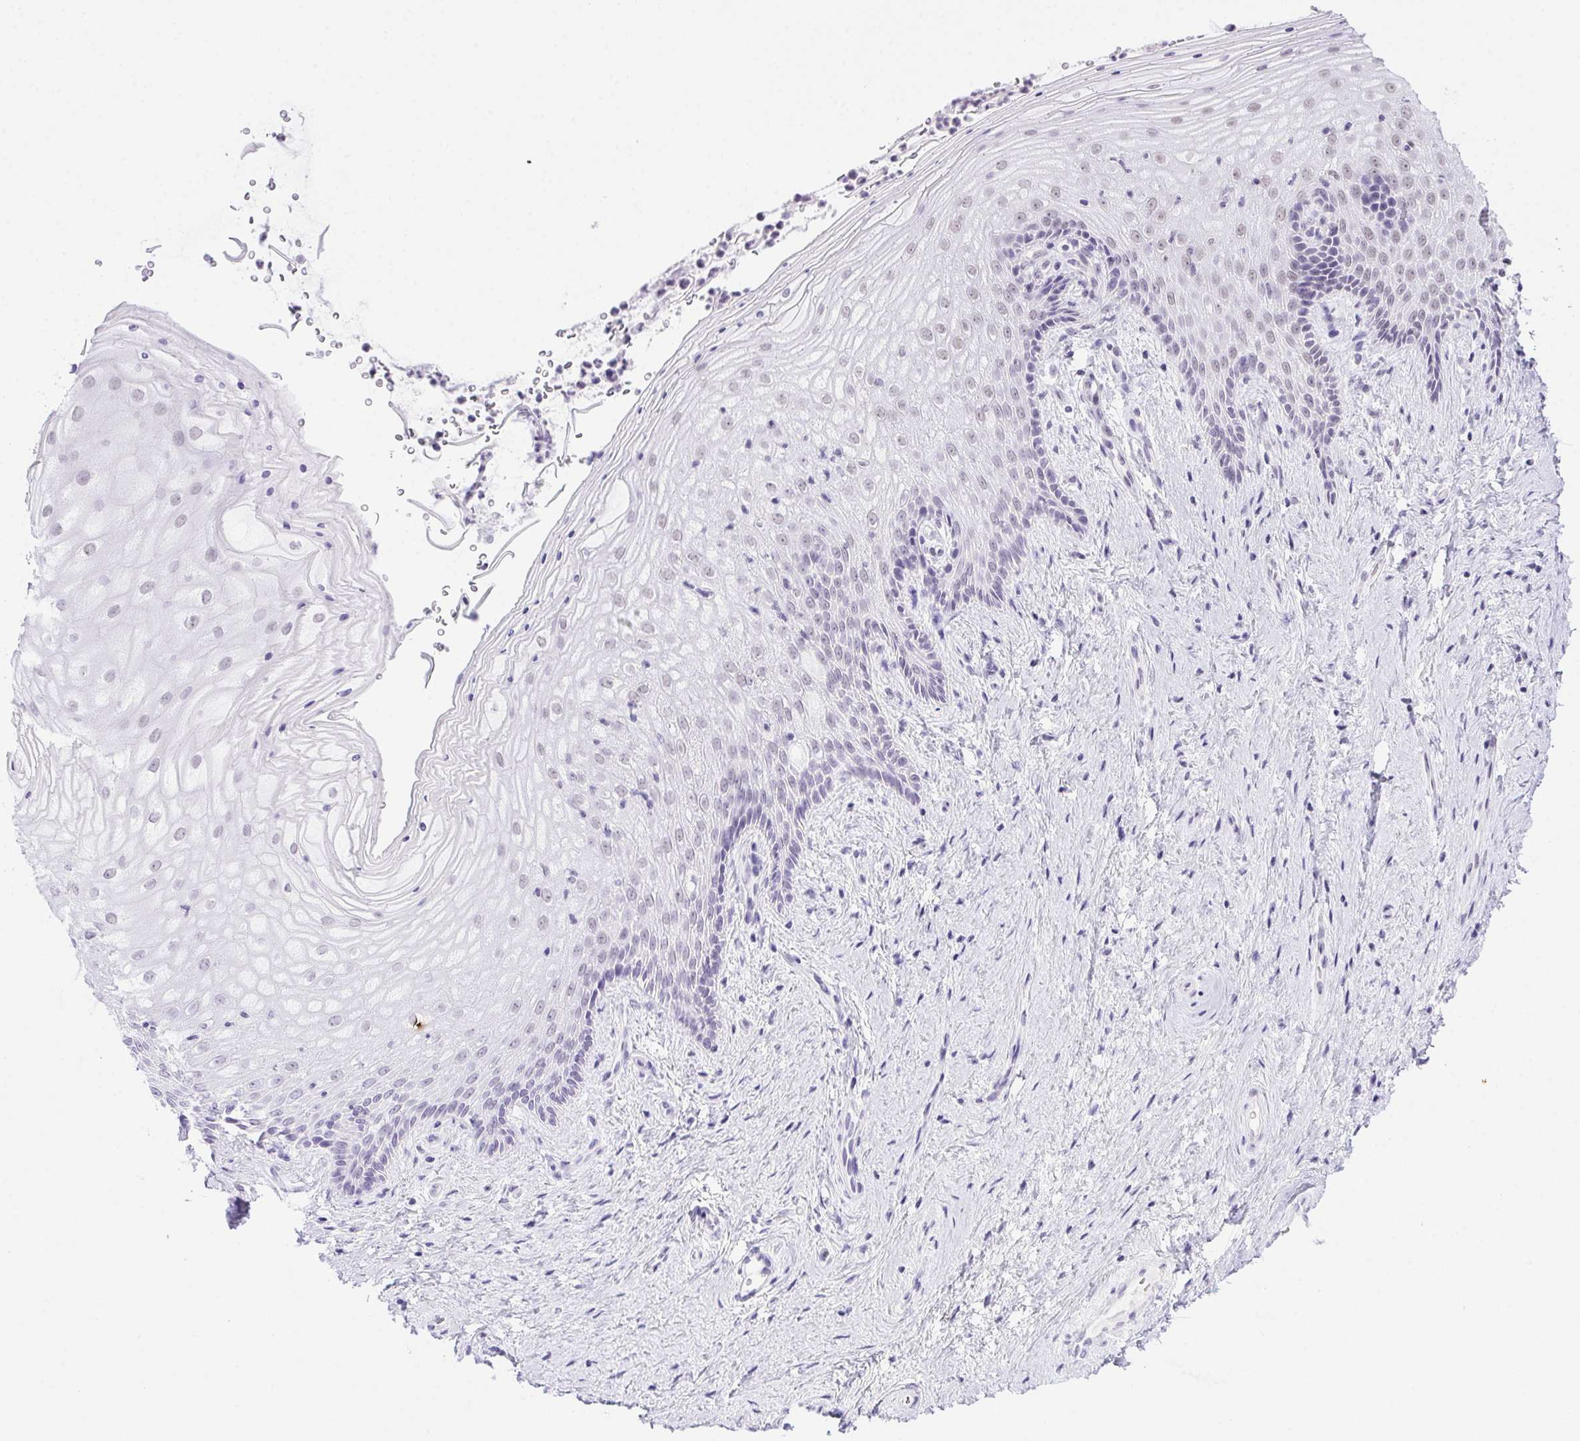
{"staining": {"intensity": "weak", "quantity": "<25%", "location": "nuclear"}, "tissue": "vagina", "cell_type": "Squamous epithelial cells", "image_type": "normal", "snomed": [{"axis": "morphology", "description": "Normal tissue, NOS"}, {"axis": "topography", "description": "Vagina"}], "caption": "Image shows no protein positivity in squamous epithelial cells of benign vagina.", "gene": "DDX17", "patient": {"sex": "female", "age": 45}}